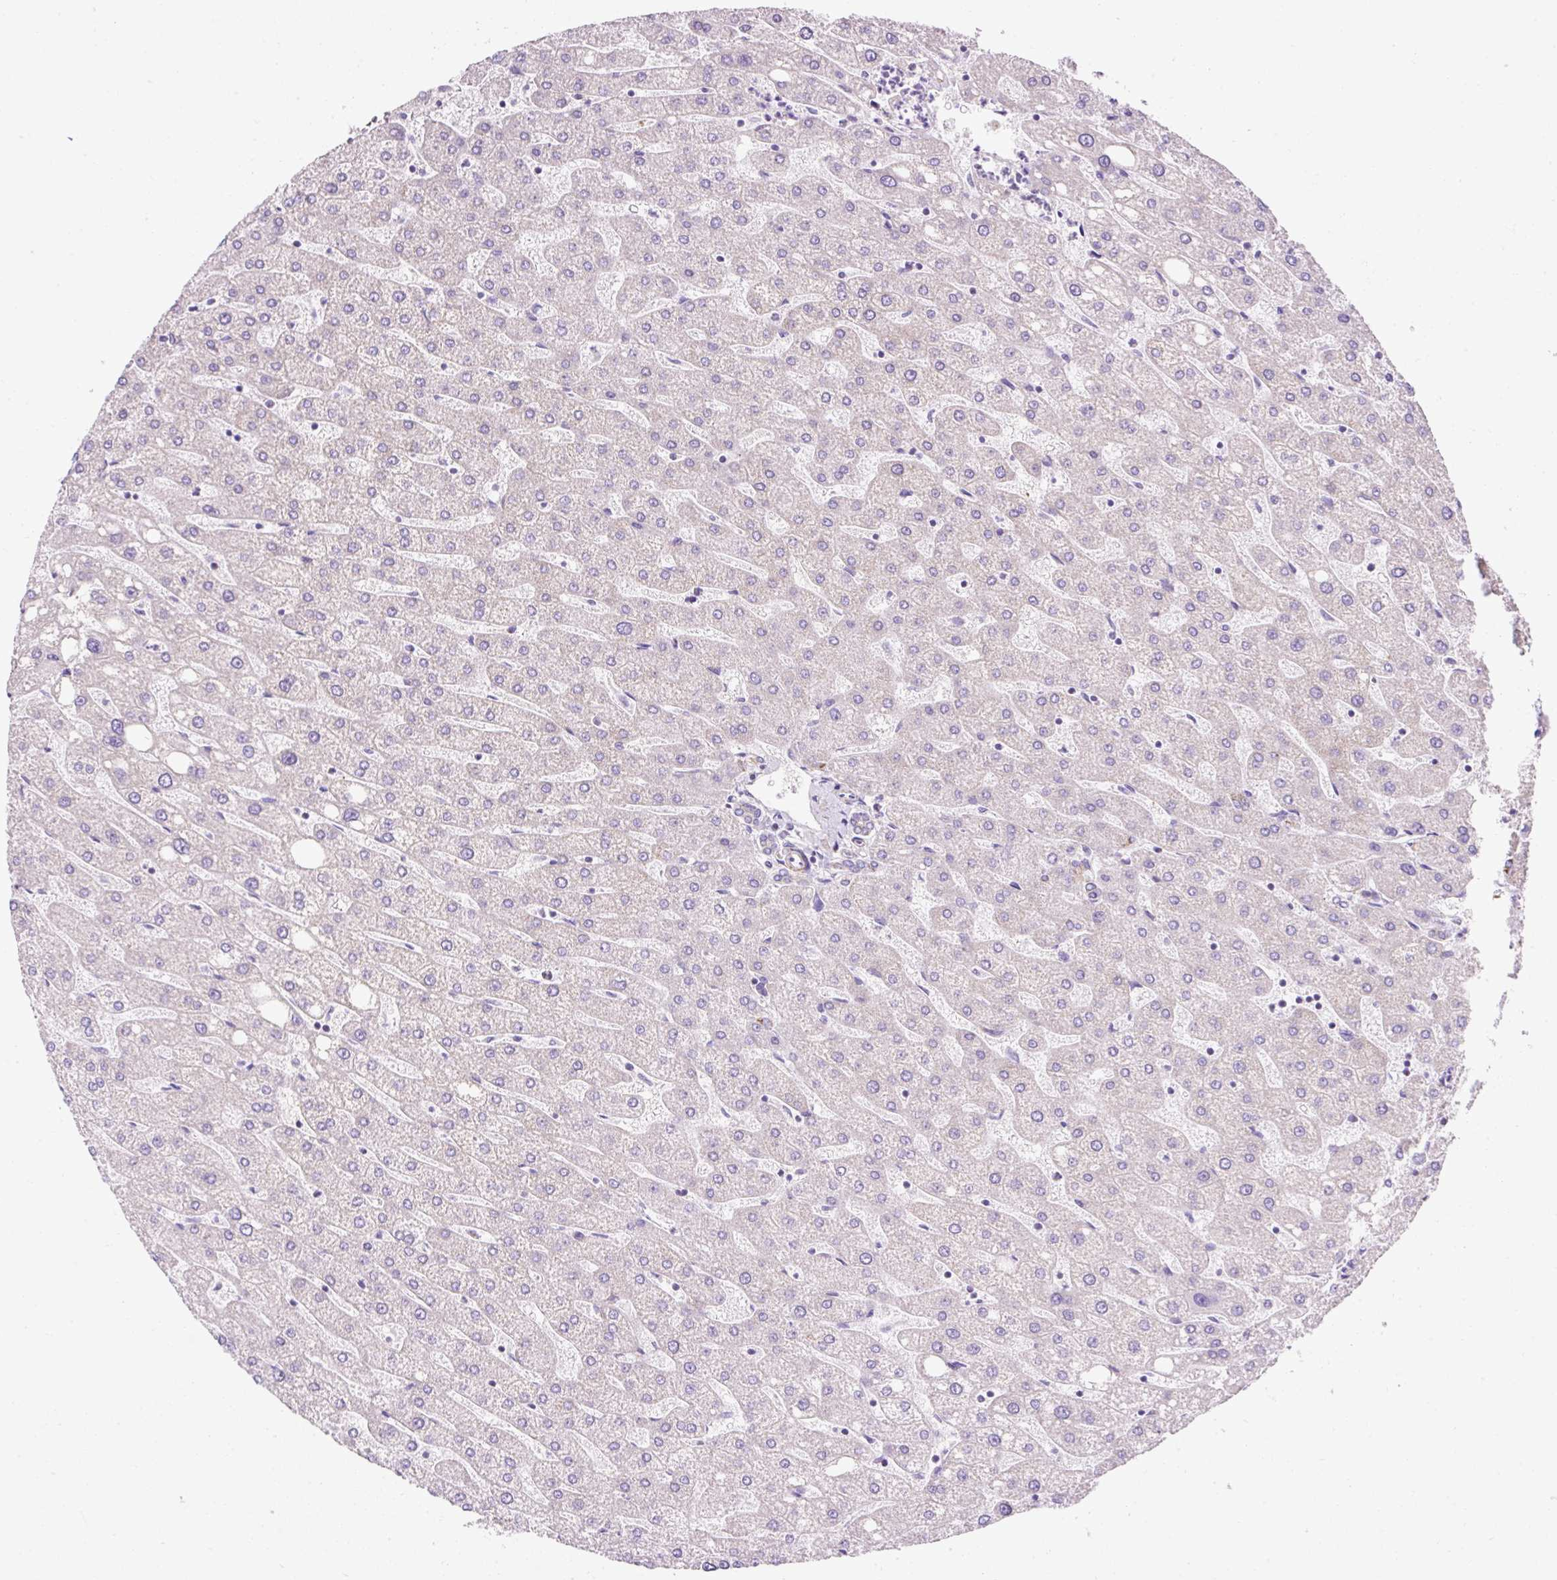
{"staining": {"intensity": "negative", "quantity": "none", "location": "none"}, "tissue": "liver", "cell_type": "Cholangiocytes", "image_type": "normal", "snomed": [{"axis": "morphology", "description": "Normal tissue, NOS"}, {"axis": "topography", "description": "Liver"}], "caption": "This is a photomicrograph of immunohistochemistry staining of normal liver, which shows no staining in cholangiocytes.", "gene": "PLPP2", "patient": {"sex": "male", "age": 67}}